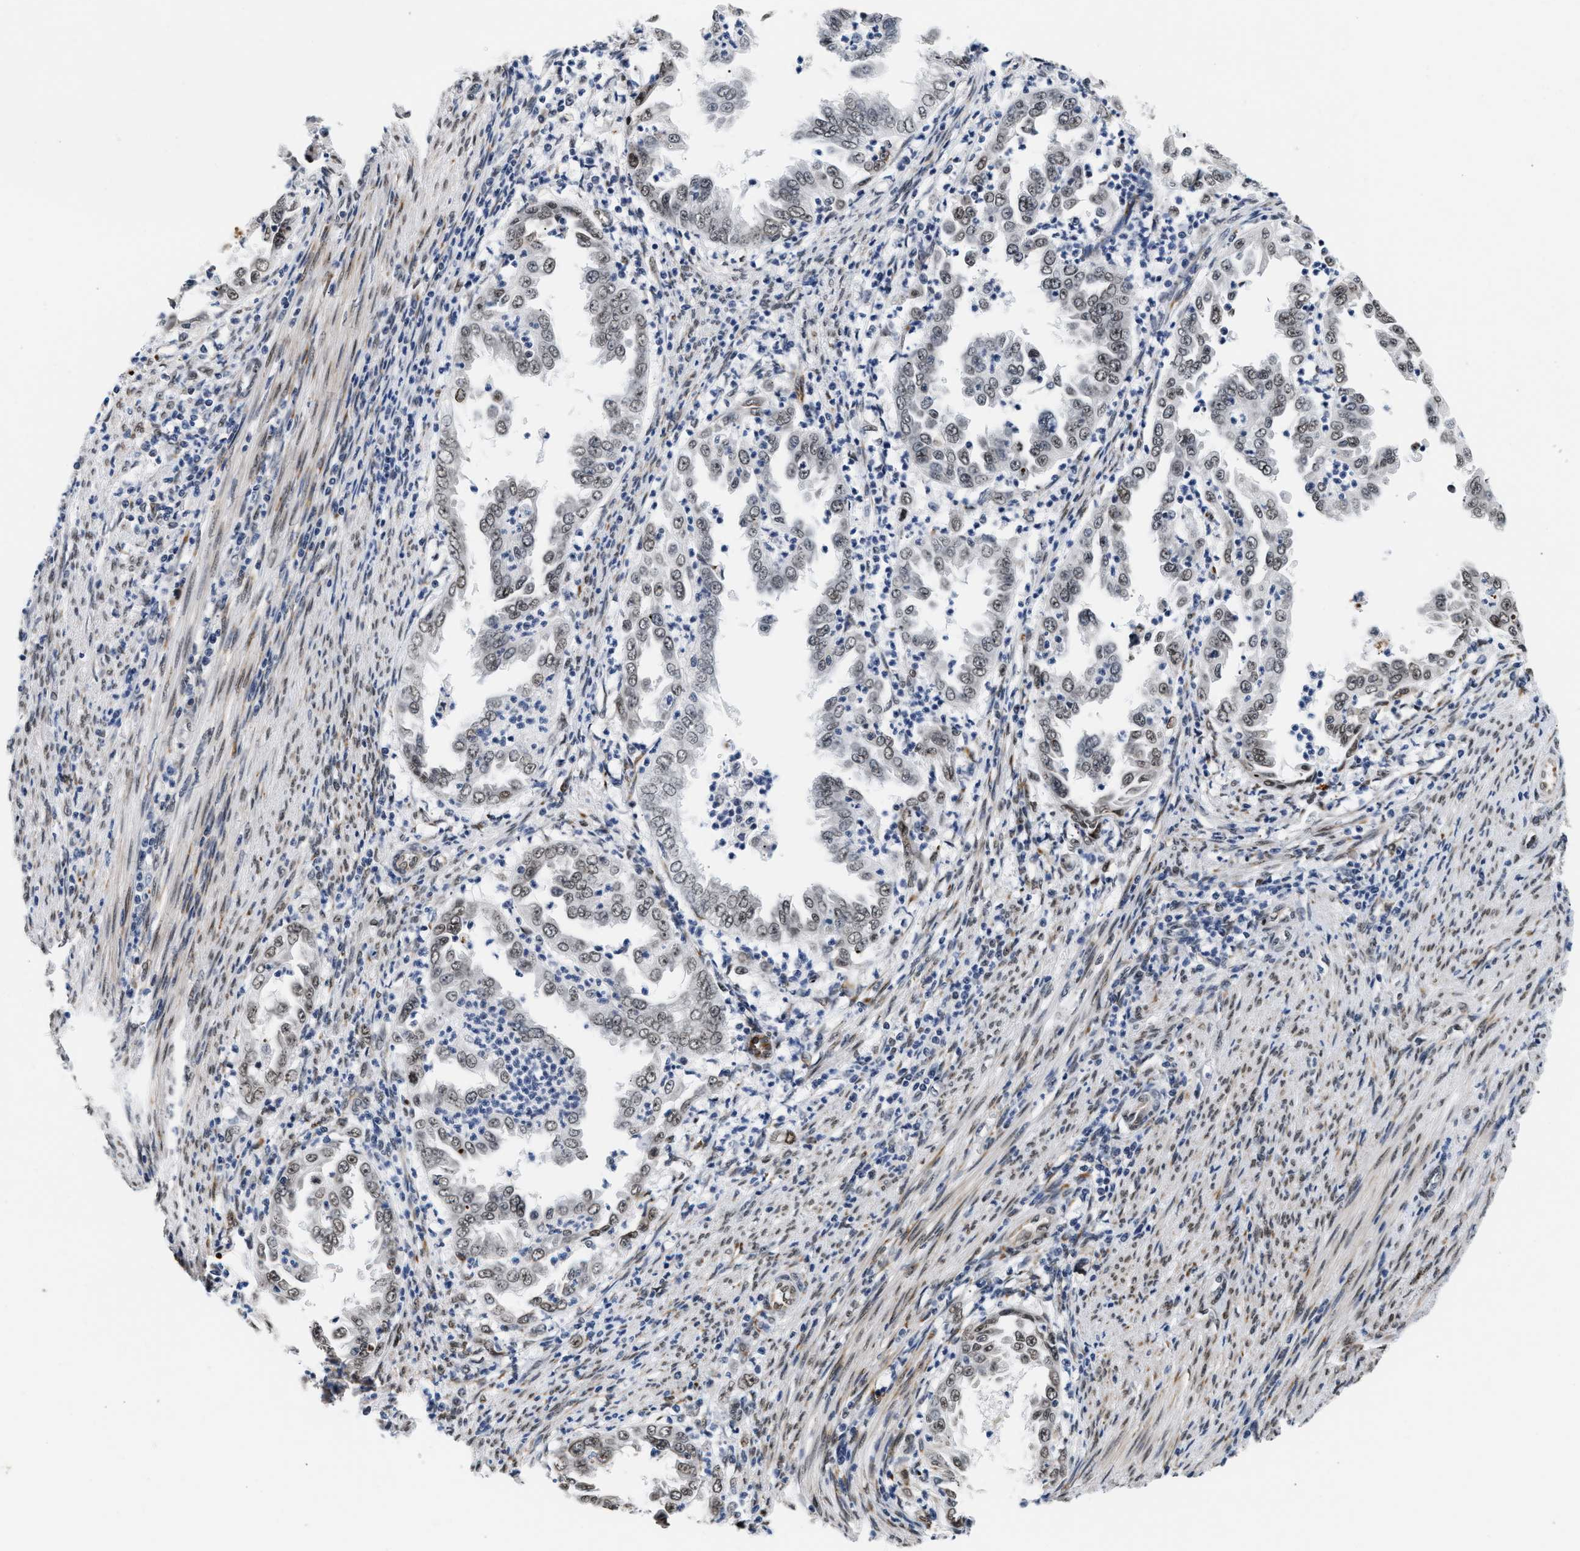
{"staining": {"intensity": "weak", "quantity": "25%-75%", "location": "nuclear"}, "tissue": "endometrial cancer", "cell_type": "Tumor cells", "image_type": "cancer", "snomed": [{"axis": "morphology", "description": "Adenocarcinoma, NOS"}, {"axis": "topography", "description": "Endometrium"}], "caption": "A brown stain shows weak nuclear staining of a protein in human endometrial cancer tumor cells.", "gene": "THOC1", "patient": {"sex": "female", "age": 85}}